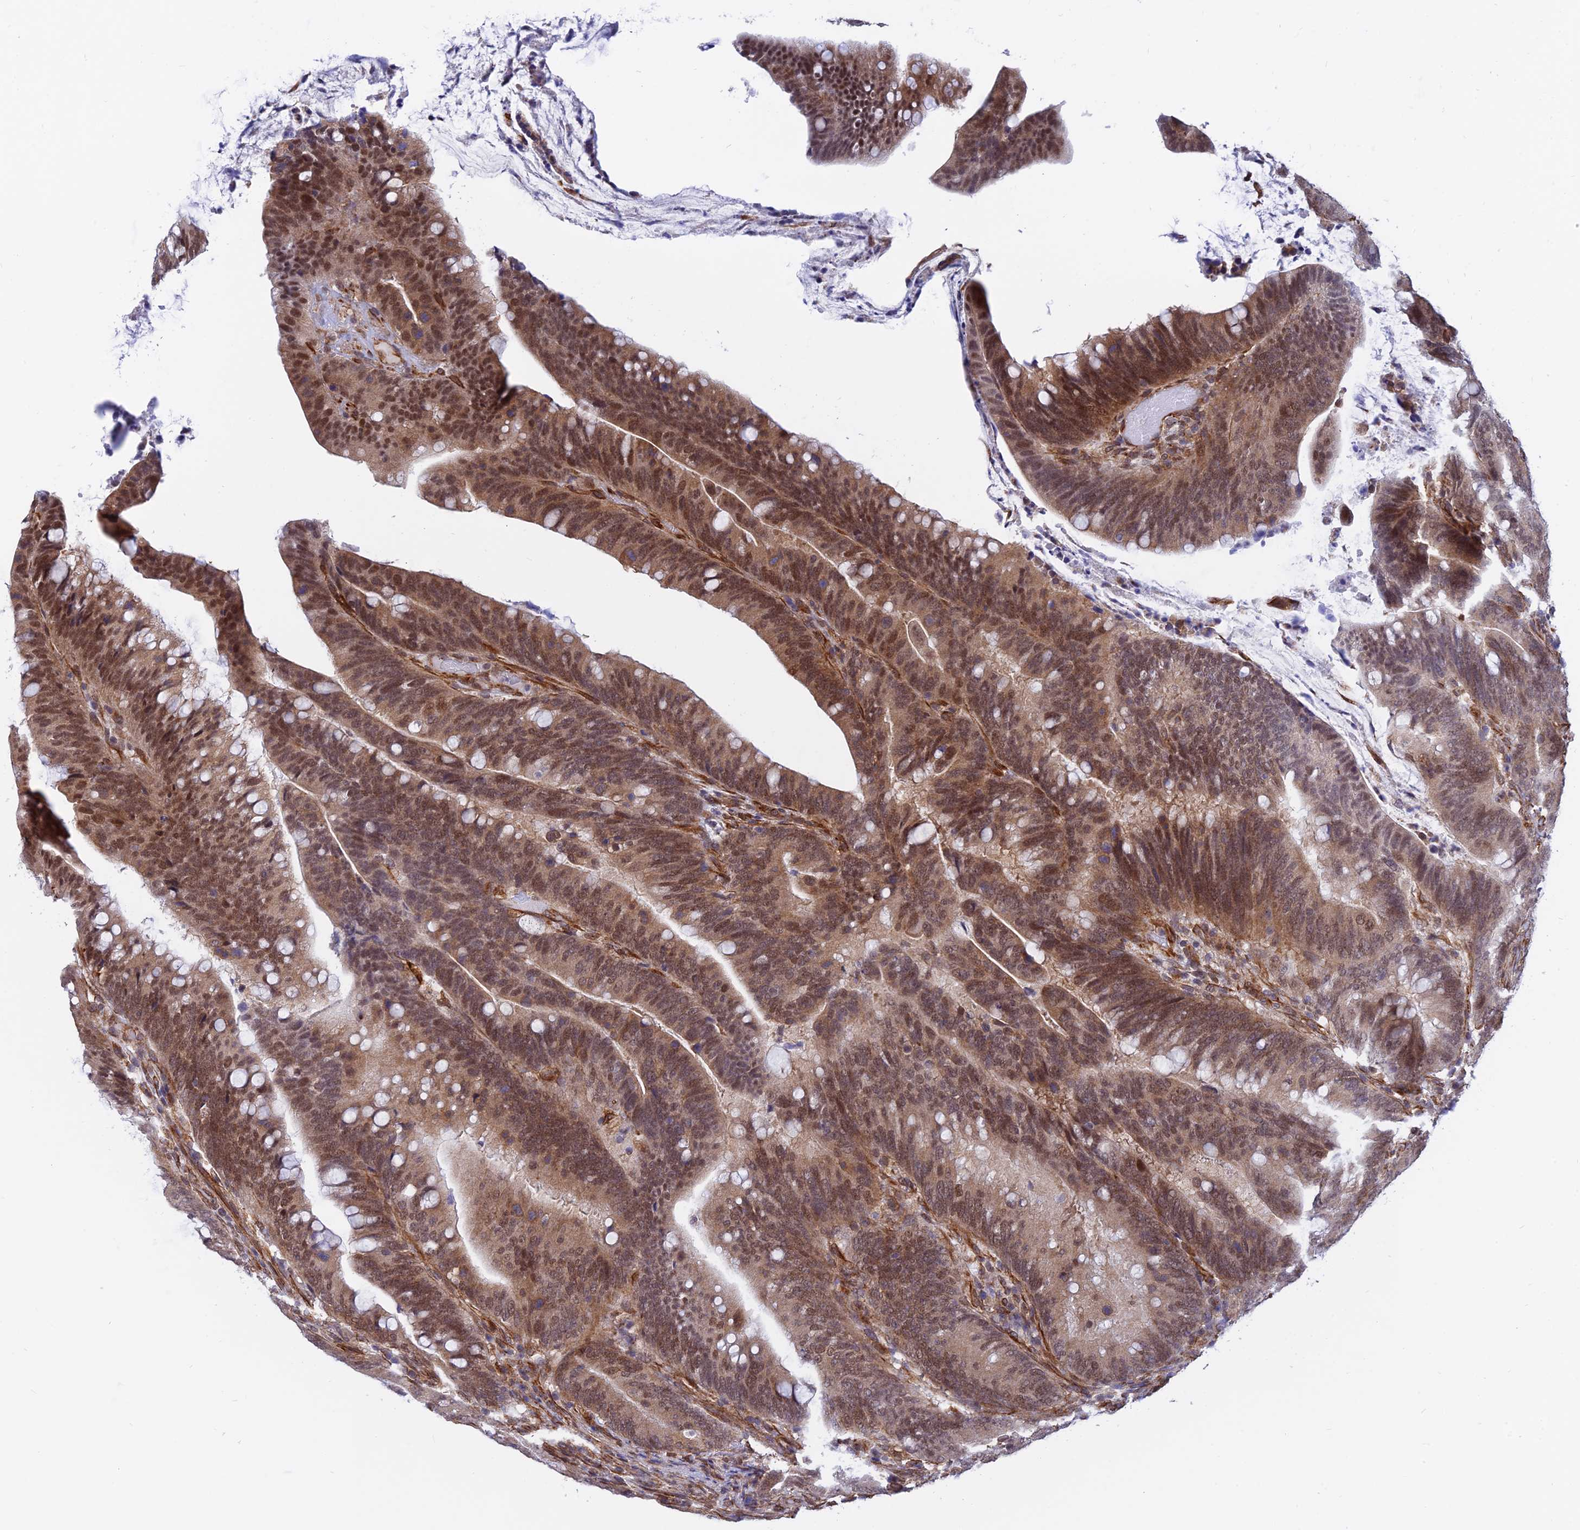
{"staining": {"intensity": "moderate", "quantity": ">75%", "location": "nuclear"}, "tissue": "colorectal cancer", "cell_type": "Tumor cells", "image_type": "cancer", "snomed": [{"axis": "morphology", "description": "Adenocarcinoma, NOS"}, {"axis": "topography", "description": "Colon"}], "caption": "Immunohistochemistry (DAB) staining of adenocarcinoma (colorectal) demonstrates moderate nuclear protein staining in about >75% of tumor cells.", "gene": "PAGR1", "patient": {"sex": "female", "age": 66}}